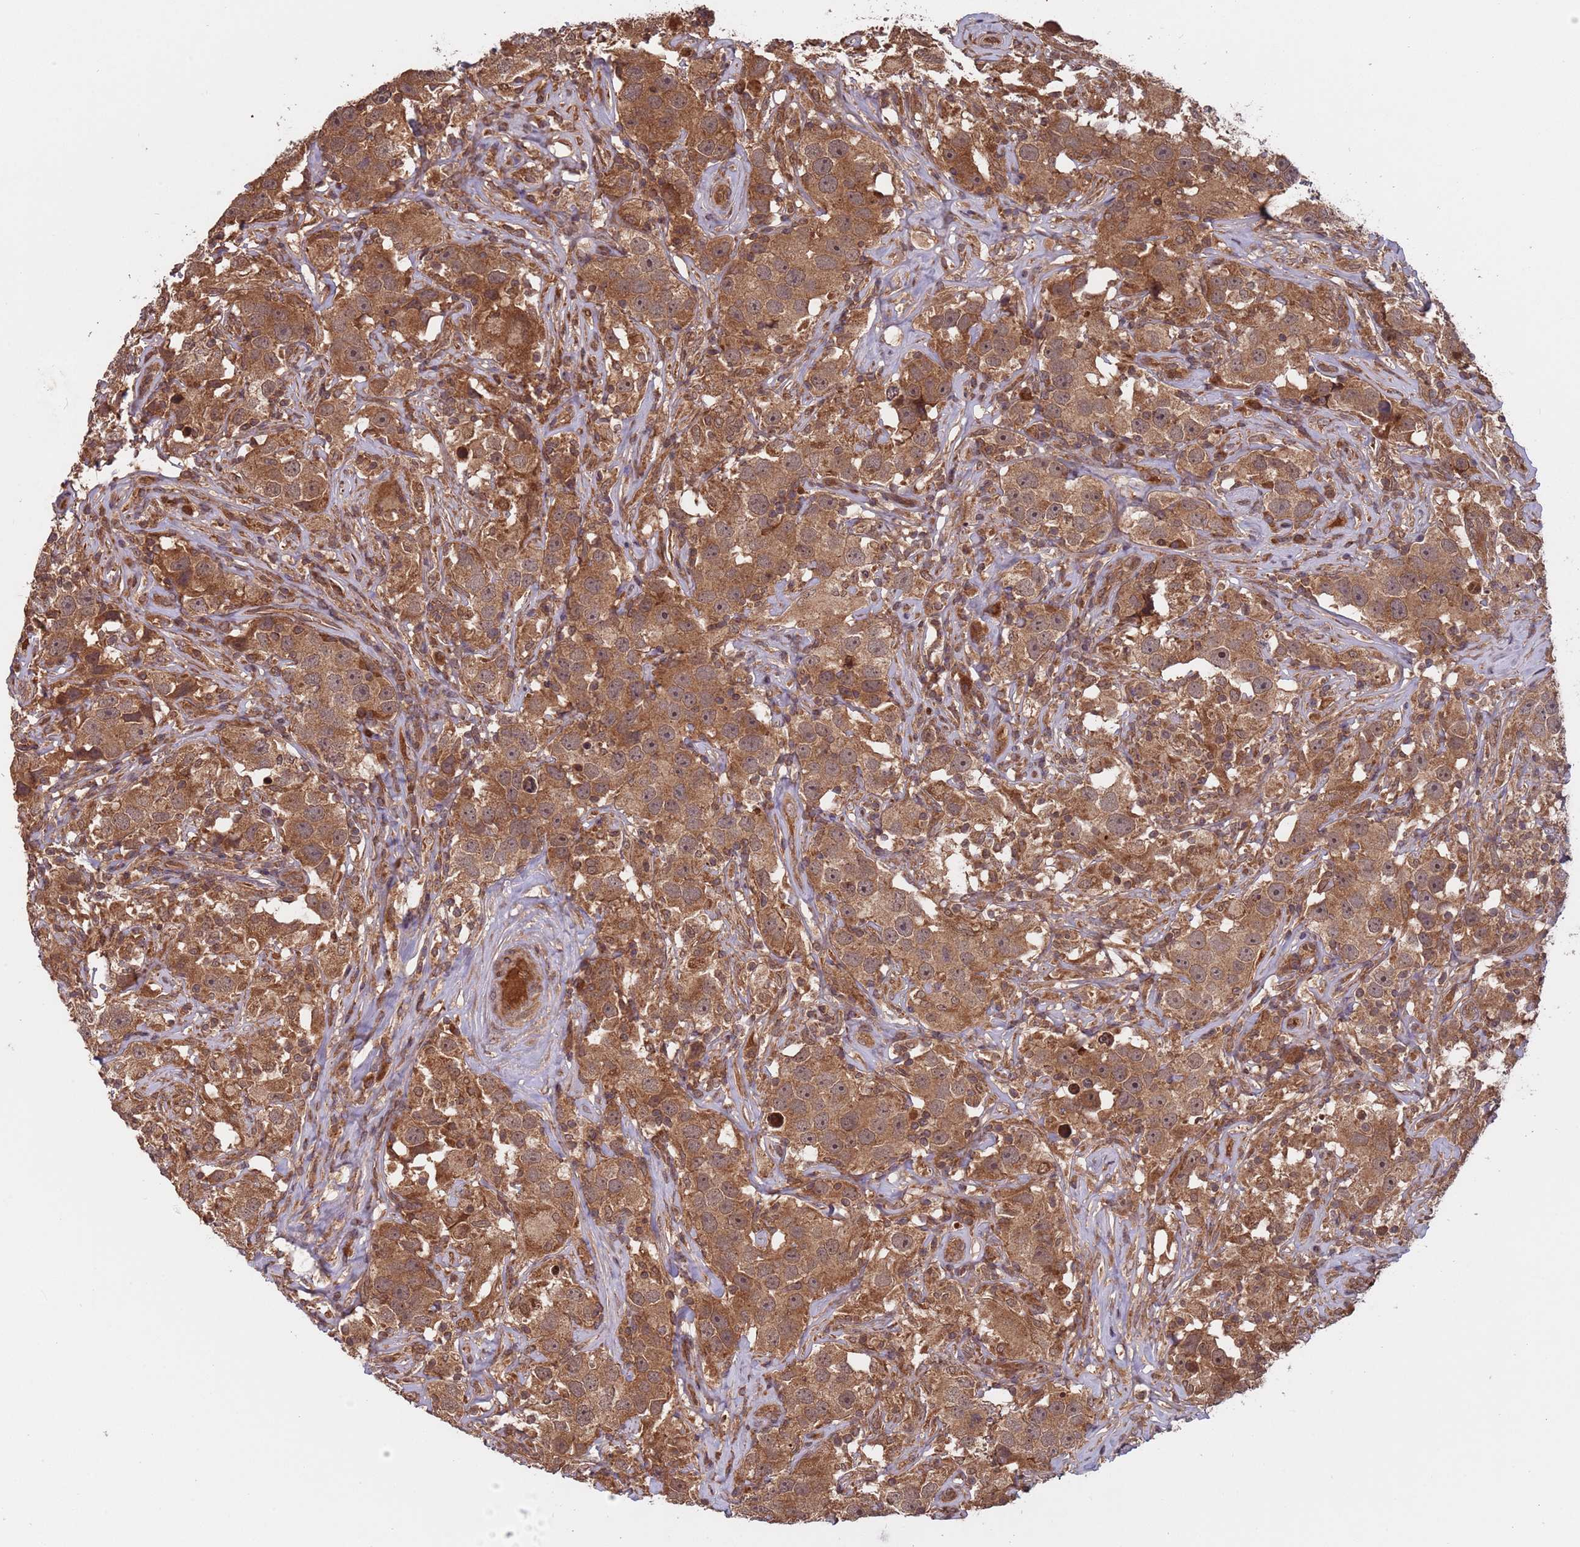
{"staining": {"intensity": "moderate", "quantity": ">75%", "location": "cytoplasmic/membranous,nuclear"}, "tissue": "testis cancer", "cell_type": "Tumor cells", "image_type": "cancer", "snomed": [{"axis": "morphology", "description": "Seminoma, NOS"}, {"axis": "topography", "description": "Testis"}], "caption": "Immunohistochemical staining of human testis cancer shows medium levels of moderate cytoplasmic/membranous and nuclear protein positivity in approximately >75% of tumor cells.", "gene": "ERI1", "patient": {"sex": "male", "age": 49}}